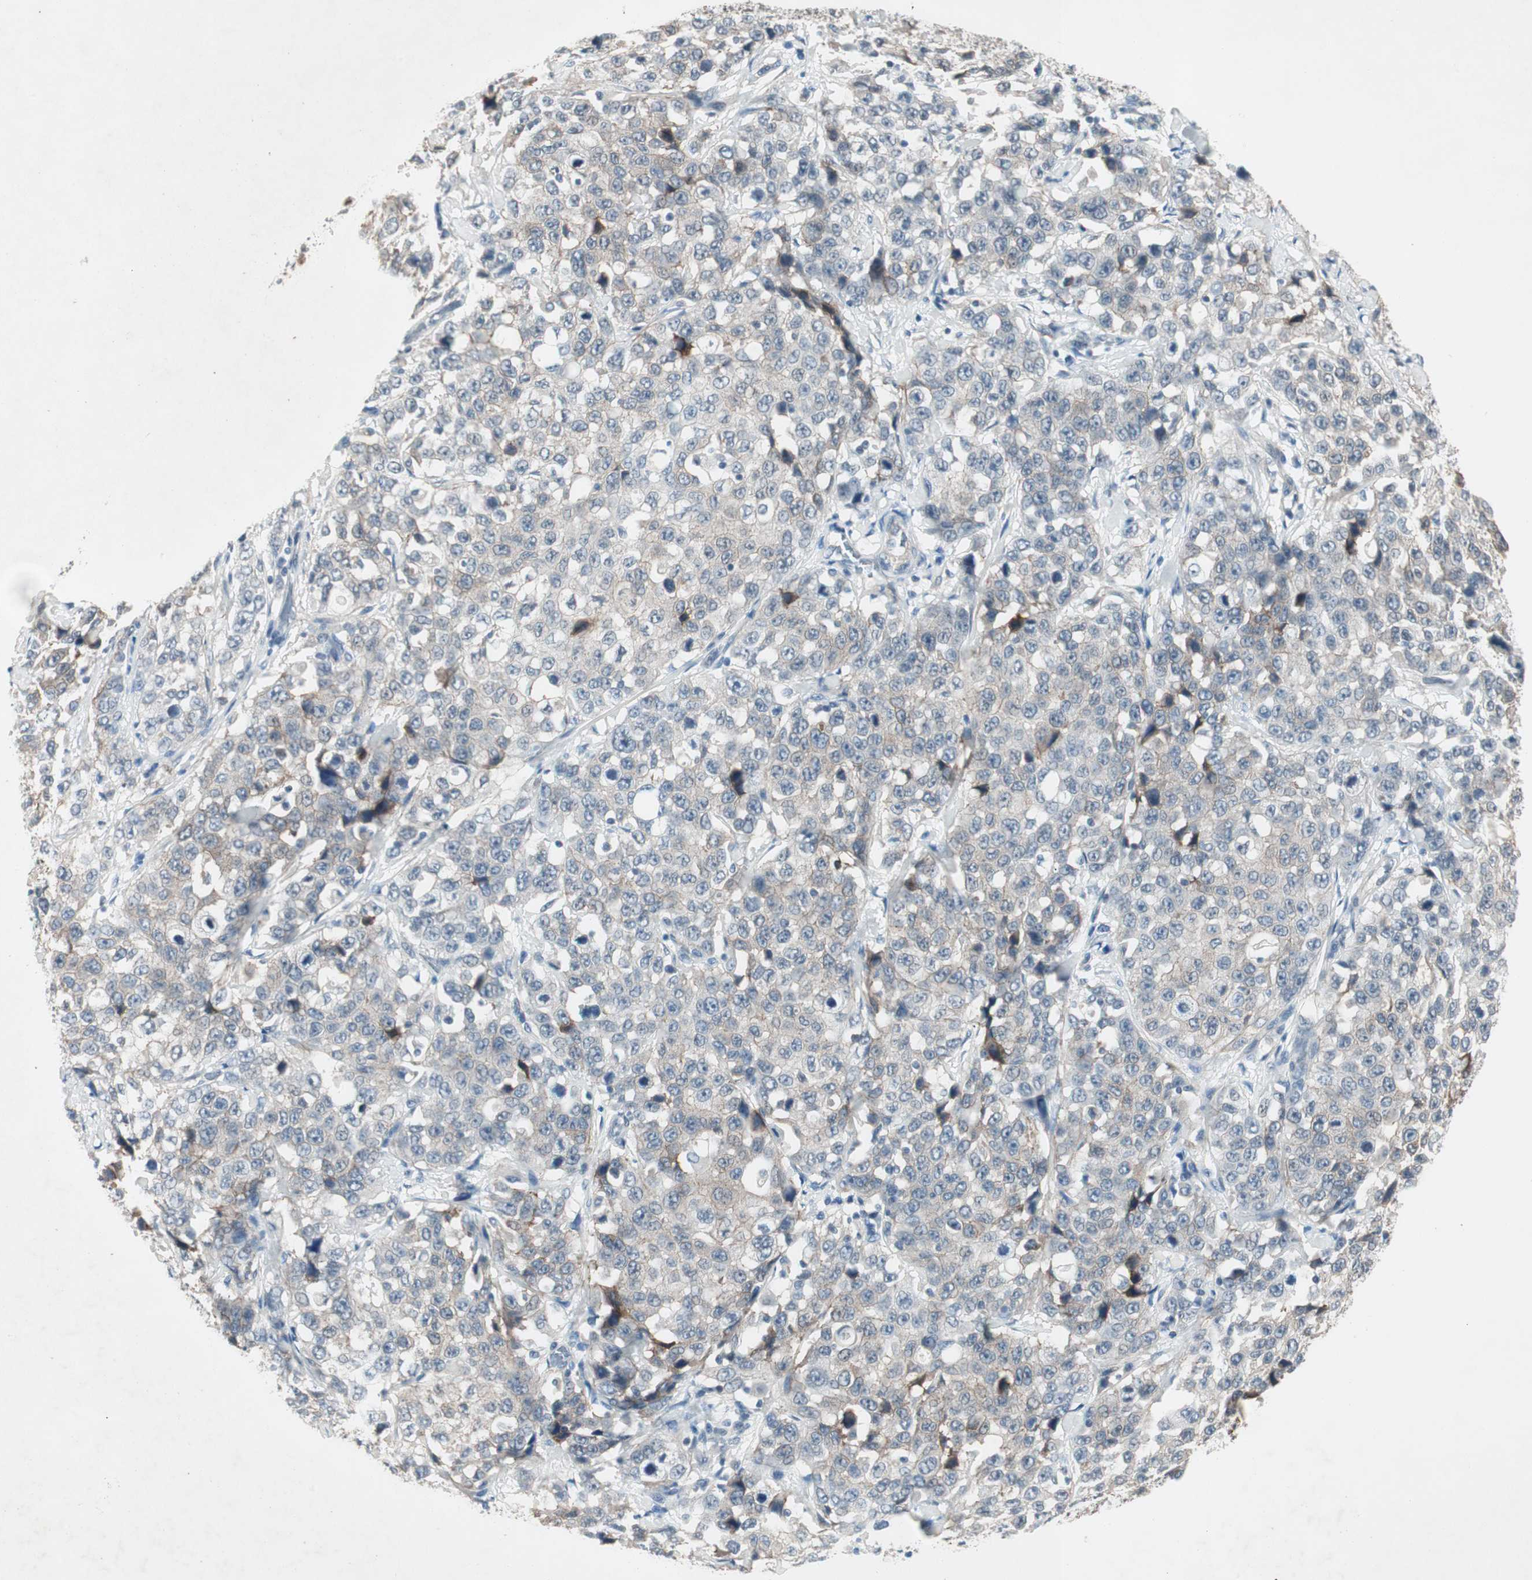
{"staining": {"intensity": "weak", "quantity": "25%-75%", "location": "cytoplasmic/membranous"}, "tissue": "stomach cancer", "cell_type": "Tumor cells", "image_type": "cancer", "snomed": [{"axis": "morphology", "description": "Normal tissue, NOS"}, {"axis": "morphology", "description": "Adenocarcinoma, NOS"}, {"axis": "topography", "description": "Stomach"}], "caption": "DAB immunohistochemical staining of human stomach cancer exhibits weak cytoplasmic/membranous protein staining in about 25%-75% of tumor cells. Using DAB (3,3'-diaminobenzidine) (brown) and hematoxylin (blue) stains, captured at high magnification using brightfield microscopy.", "gene": "ITGB4", "patient": {"sex": "male", "age": 48}}